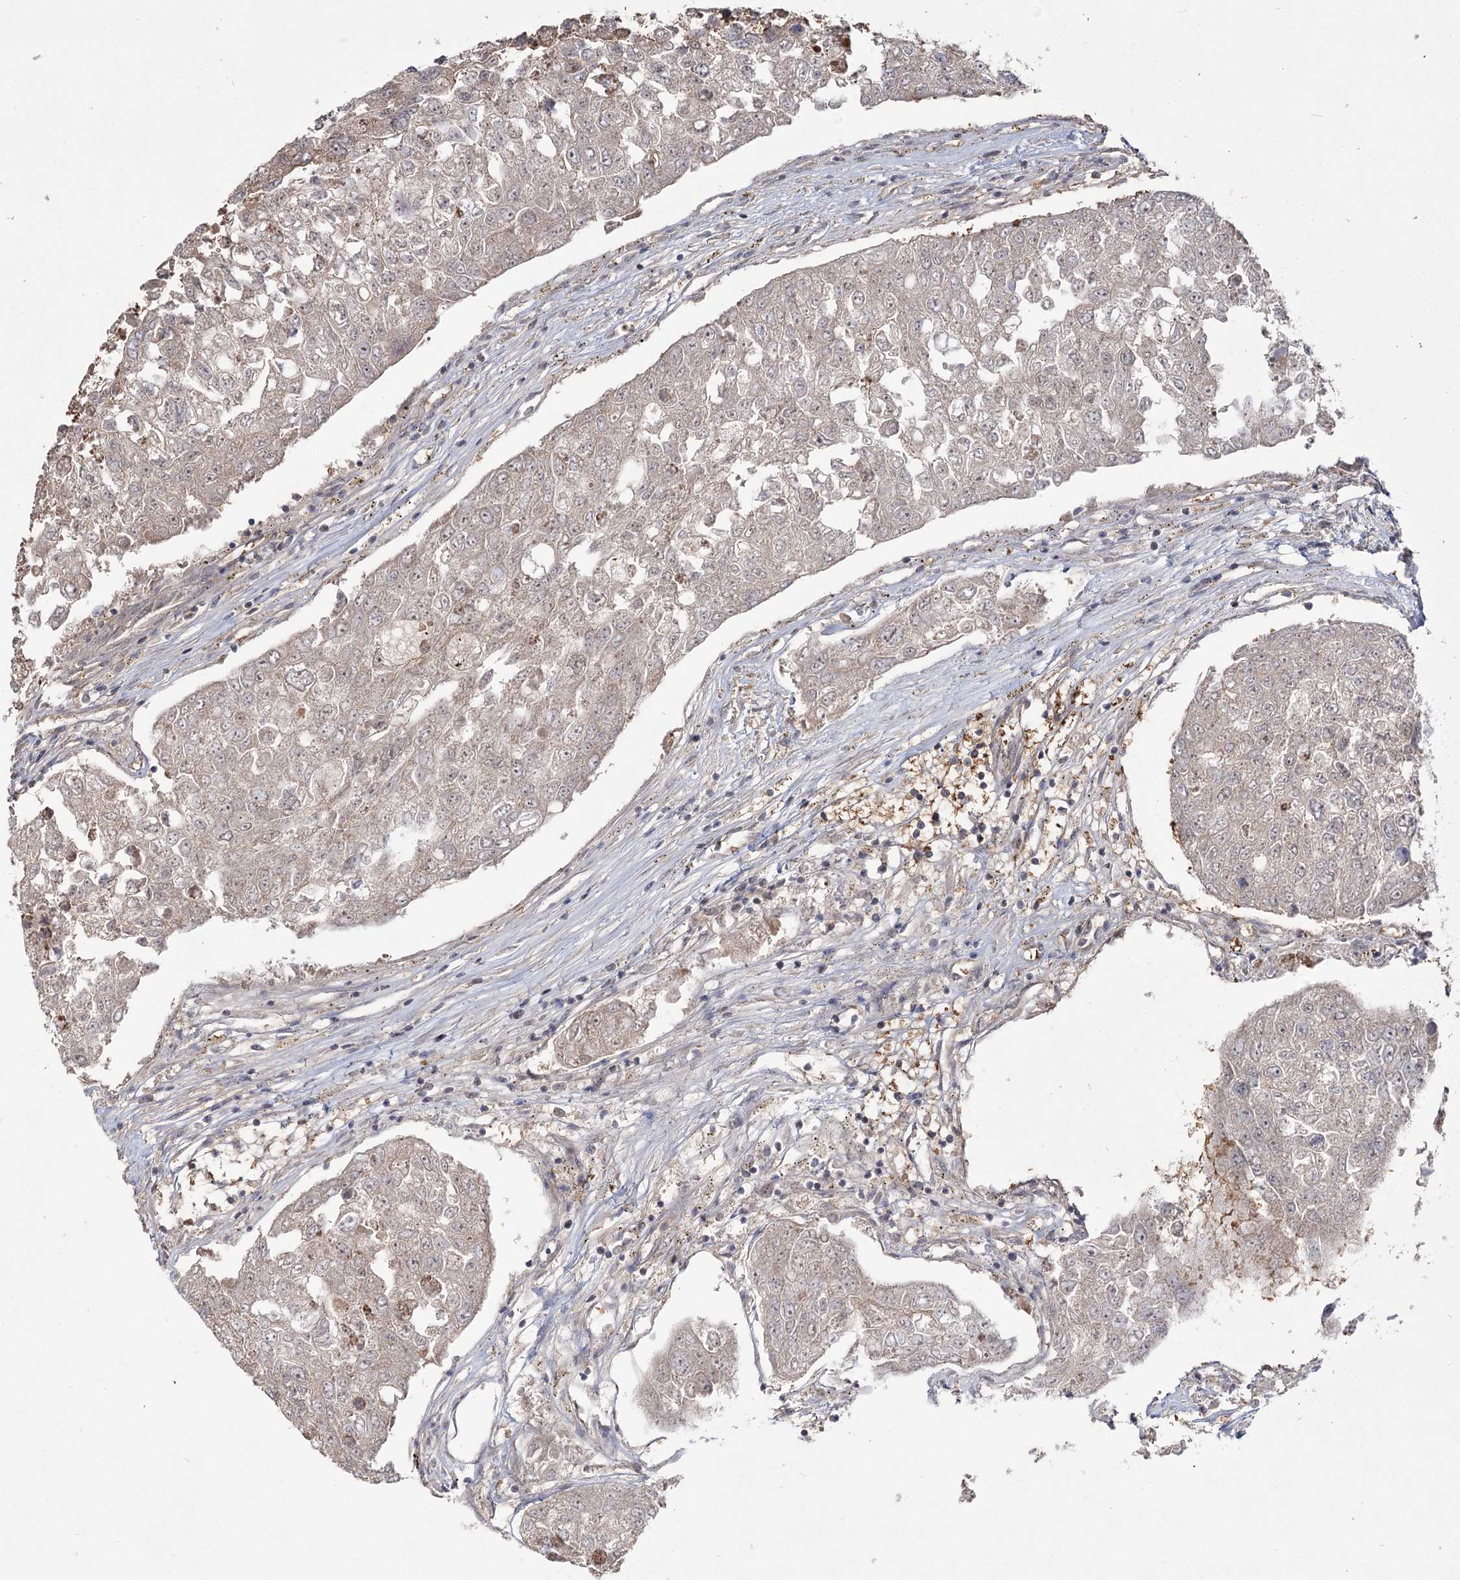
{"staining": {"intensity": "moderate", "quantity": "25%-75%", "location": "cytoplasmic/membranous,nuclear"}, "tissue": "urothelial cancer", "cell_type": "Tumor cells", "image_type": "cancer", "snomed": [{"axis": "morphology", "description": "Urothelial carcinoma, High grade"}, {"axis": "topography", "description": "Lymph node"}, {"axis": "topography", "description": "Urinary bladder"}], "caption": "Immunohistochemical staining of urothelial cancer exhibits medium levels of moderate cytoplasmic/membranous and nuclear protein positivity in about 25%-75% of tumor cells.", "gene": "HELQ", "patient": {"sex": "male", "age": 51}}